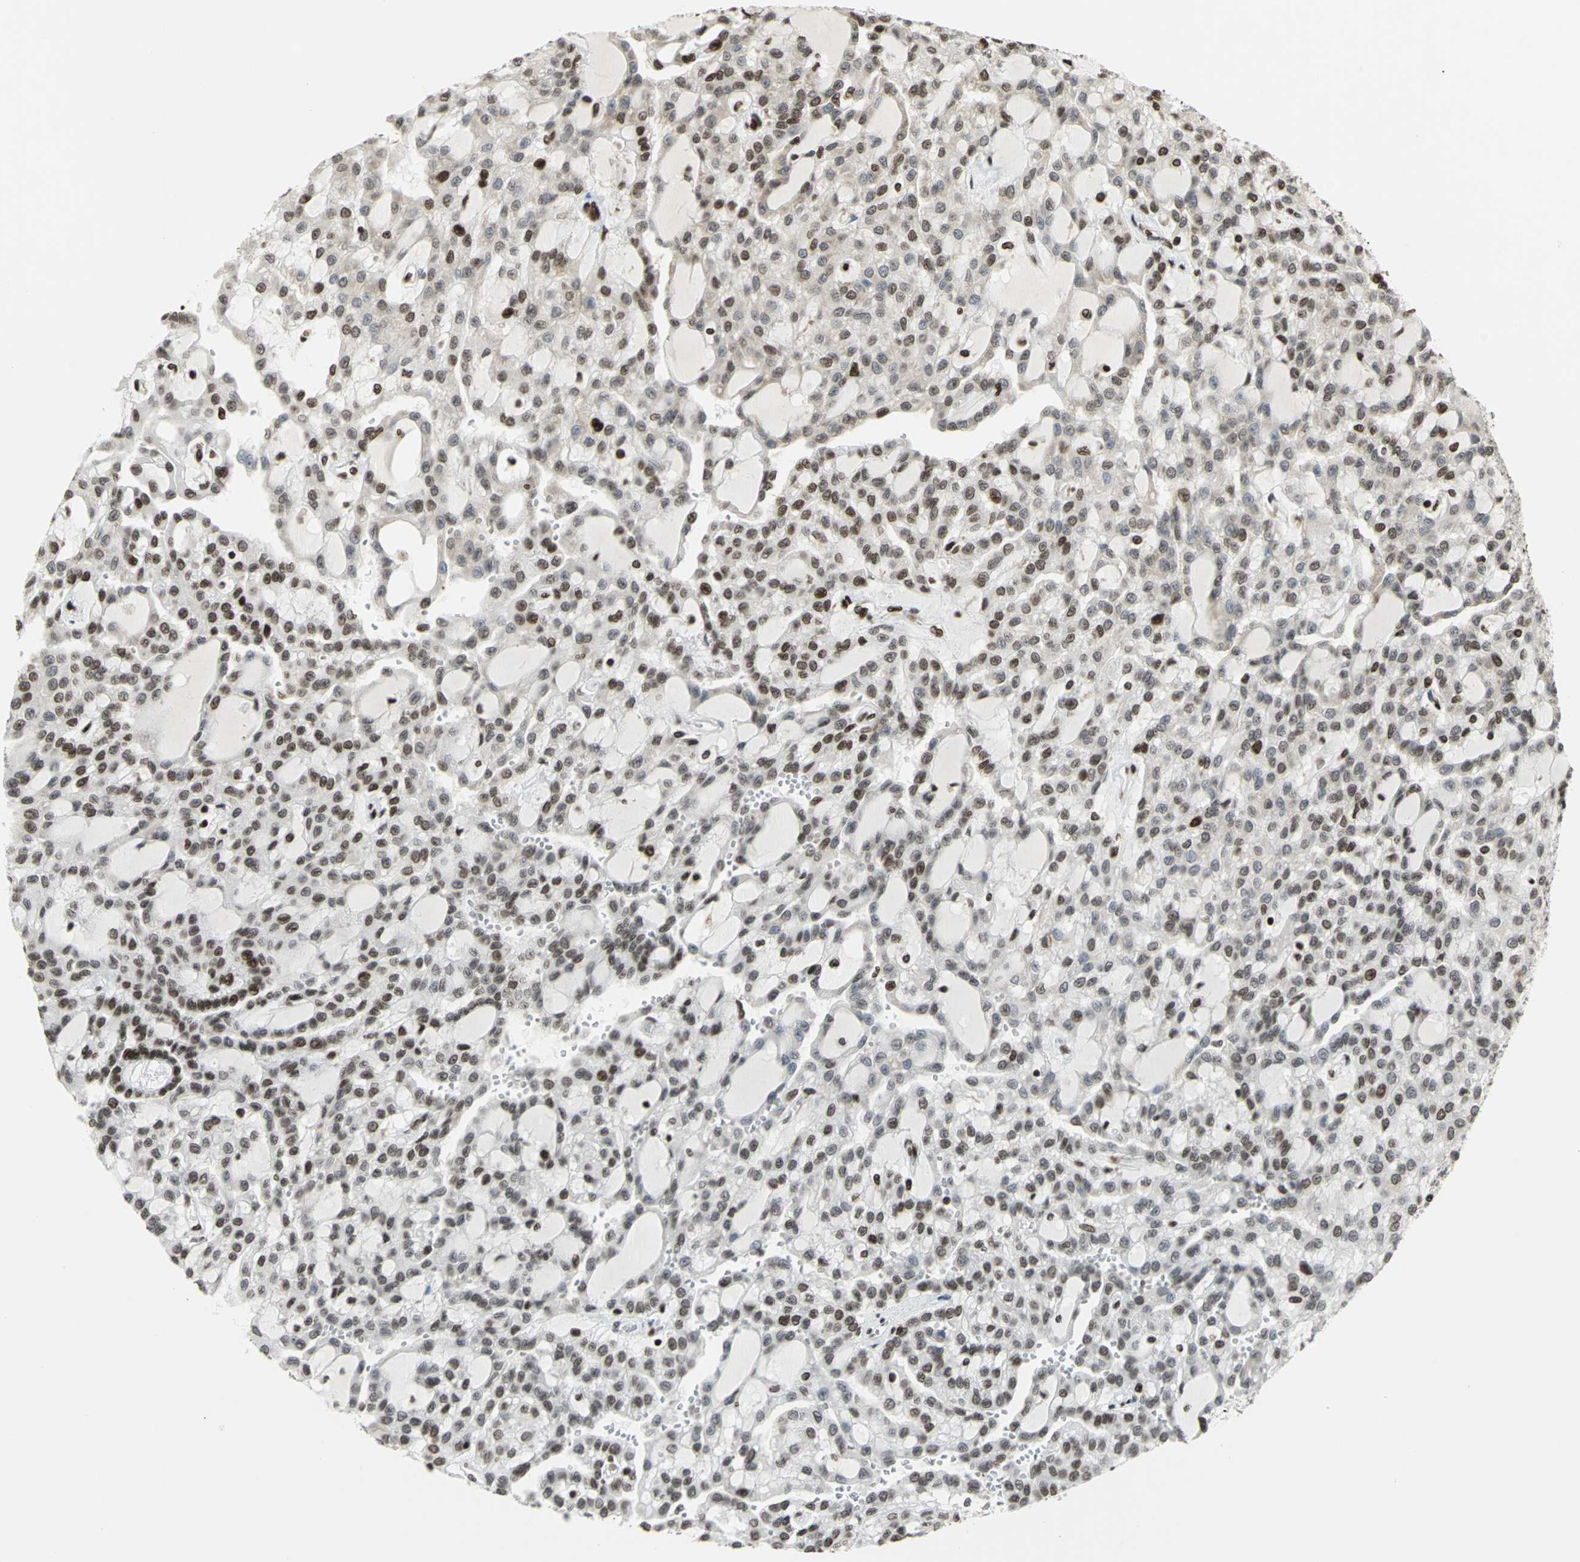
{"staining": {"intensity": "strong", "quantity": ">75%", "location": "nuclear"}, "tissue": "renal cancer", "cell_type": "Tumor cells", "image_type": "cancer", "snomed": [{"axis": "morphology", "description": "Adenocarcinoma, NOS"}, {"axis": "topography", "description": "Kidney"}], "caption": "Renal adenocarcinoma tissue exhibits strong nuclear positivity in about >75% of tumor cells", "gene": "HMGB1", "patient": {"sex": "male", "age": 63}}